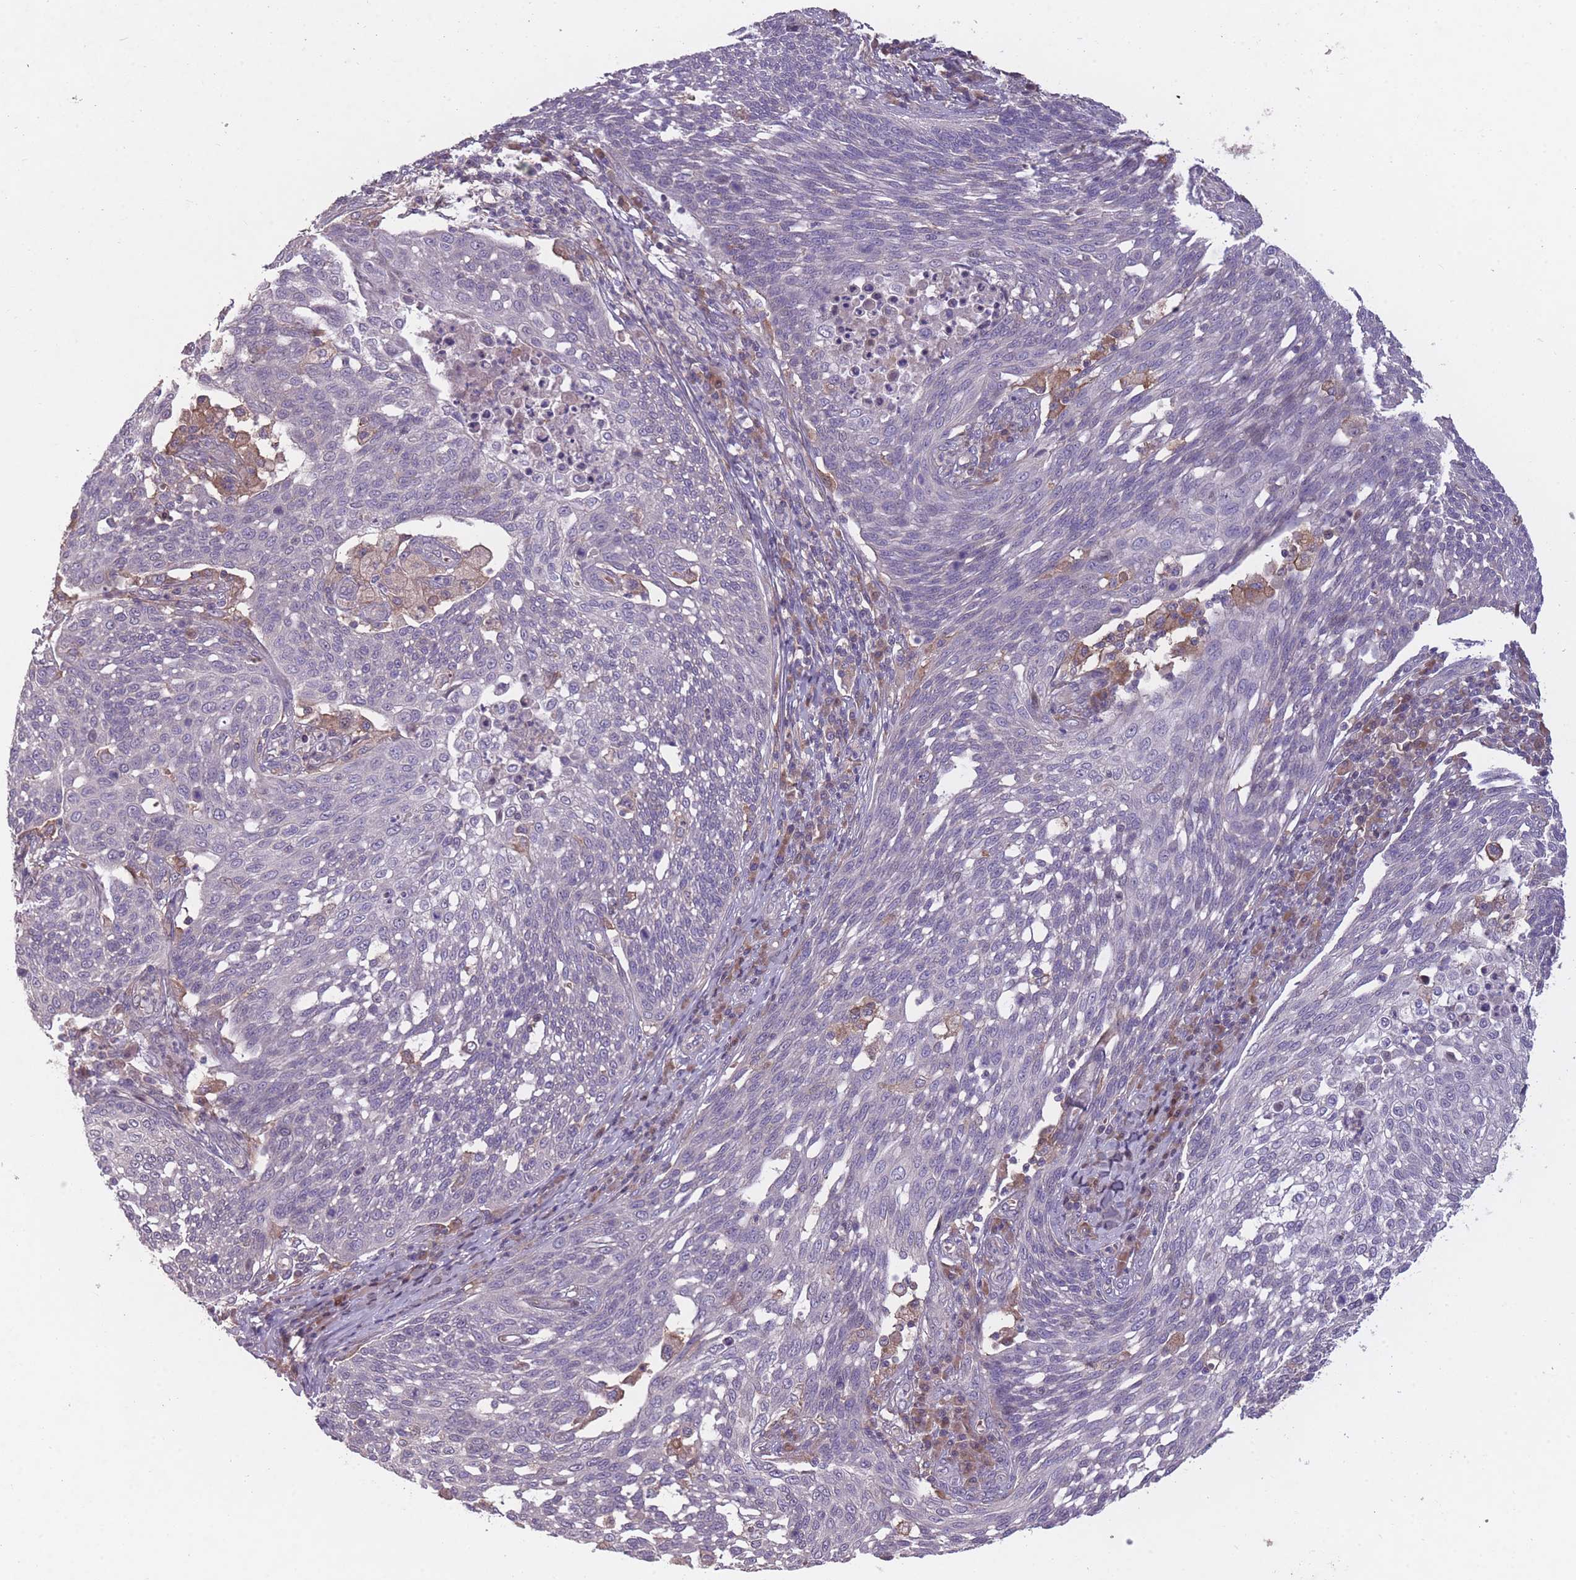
{"staining": {"intensity": "negative", "quantity": "none", "location": "none"}, "tissue": "cervical cancer", "cell_type": "Tumor cells", "image_type": "cancer", "snomed": [{"axis": "morphology", "description": "Squamous cell carcinoma, NOS"}, {"axis": "topography", "description": "Cervix"}], "caption": "Cervical cancer was stained to show a protein in brown. There is no significant expression in tumor cells. (DAB (3,3'-diaminobenzidine) immunohistochemistry (IHC) with hematoxylin counter stain).", "gene": "OR2V2", "patient": {"sex": "female", "age": 34}}